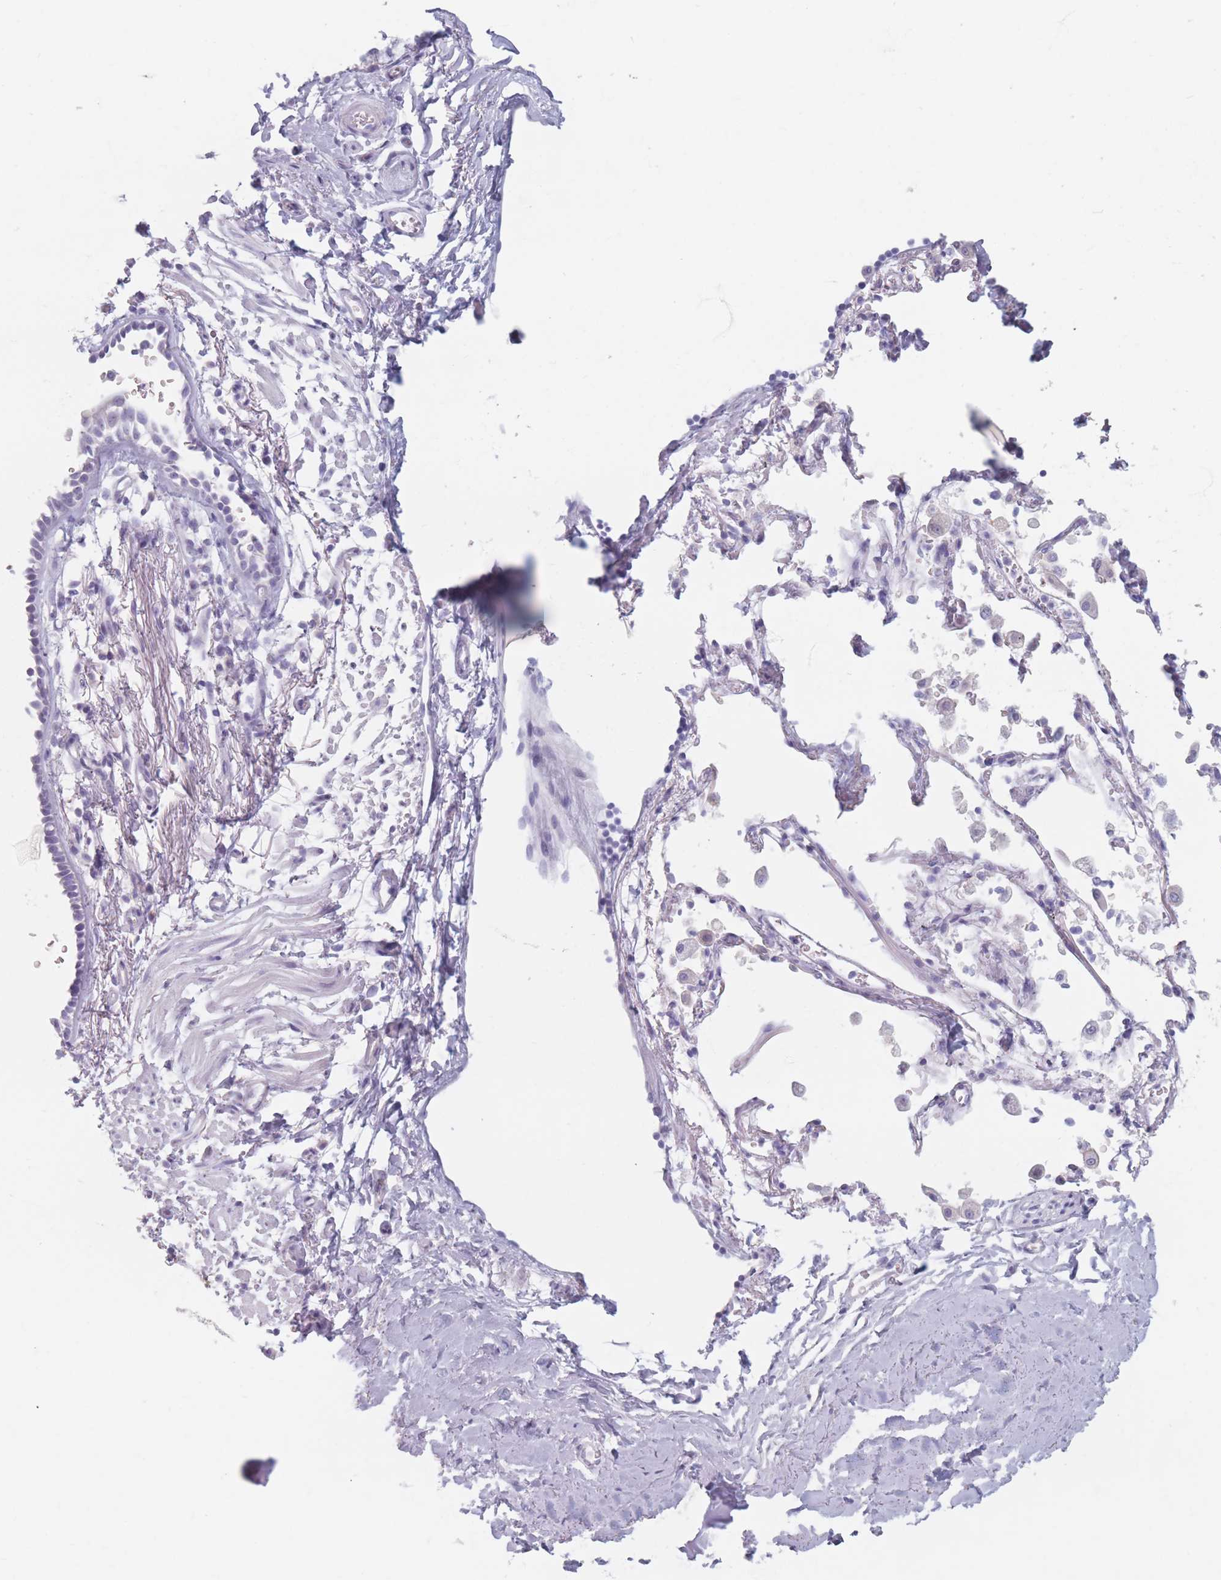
{"staining": {"intensity": "negative", "quantity": "none", "location": "none"}, "tissue": "adipose tissue", "cell_type": "Adipocytes", "image_type": "normal", "snomed": [{"axis": "morphology", "description": "Normal tissue, NOS"}, {"axis": "topography", "description": "Cartilage tissue"}], "caption": "High power microscopy micrograph of an IHC micrograph of normal adipose tissue, revealing no significant positivity in adipocytes.", "gene": "PIGM", "patient": {"sex": "male", "age": 73}}